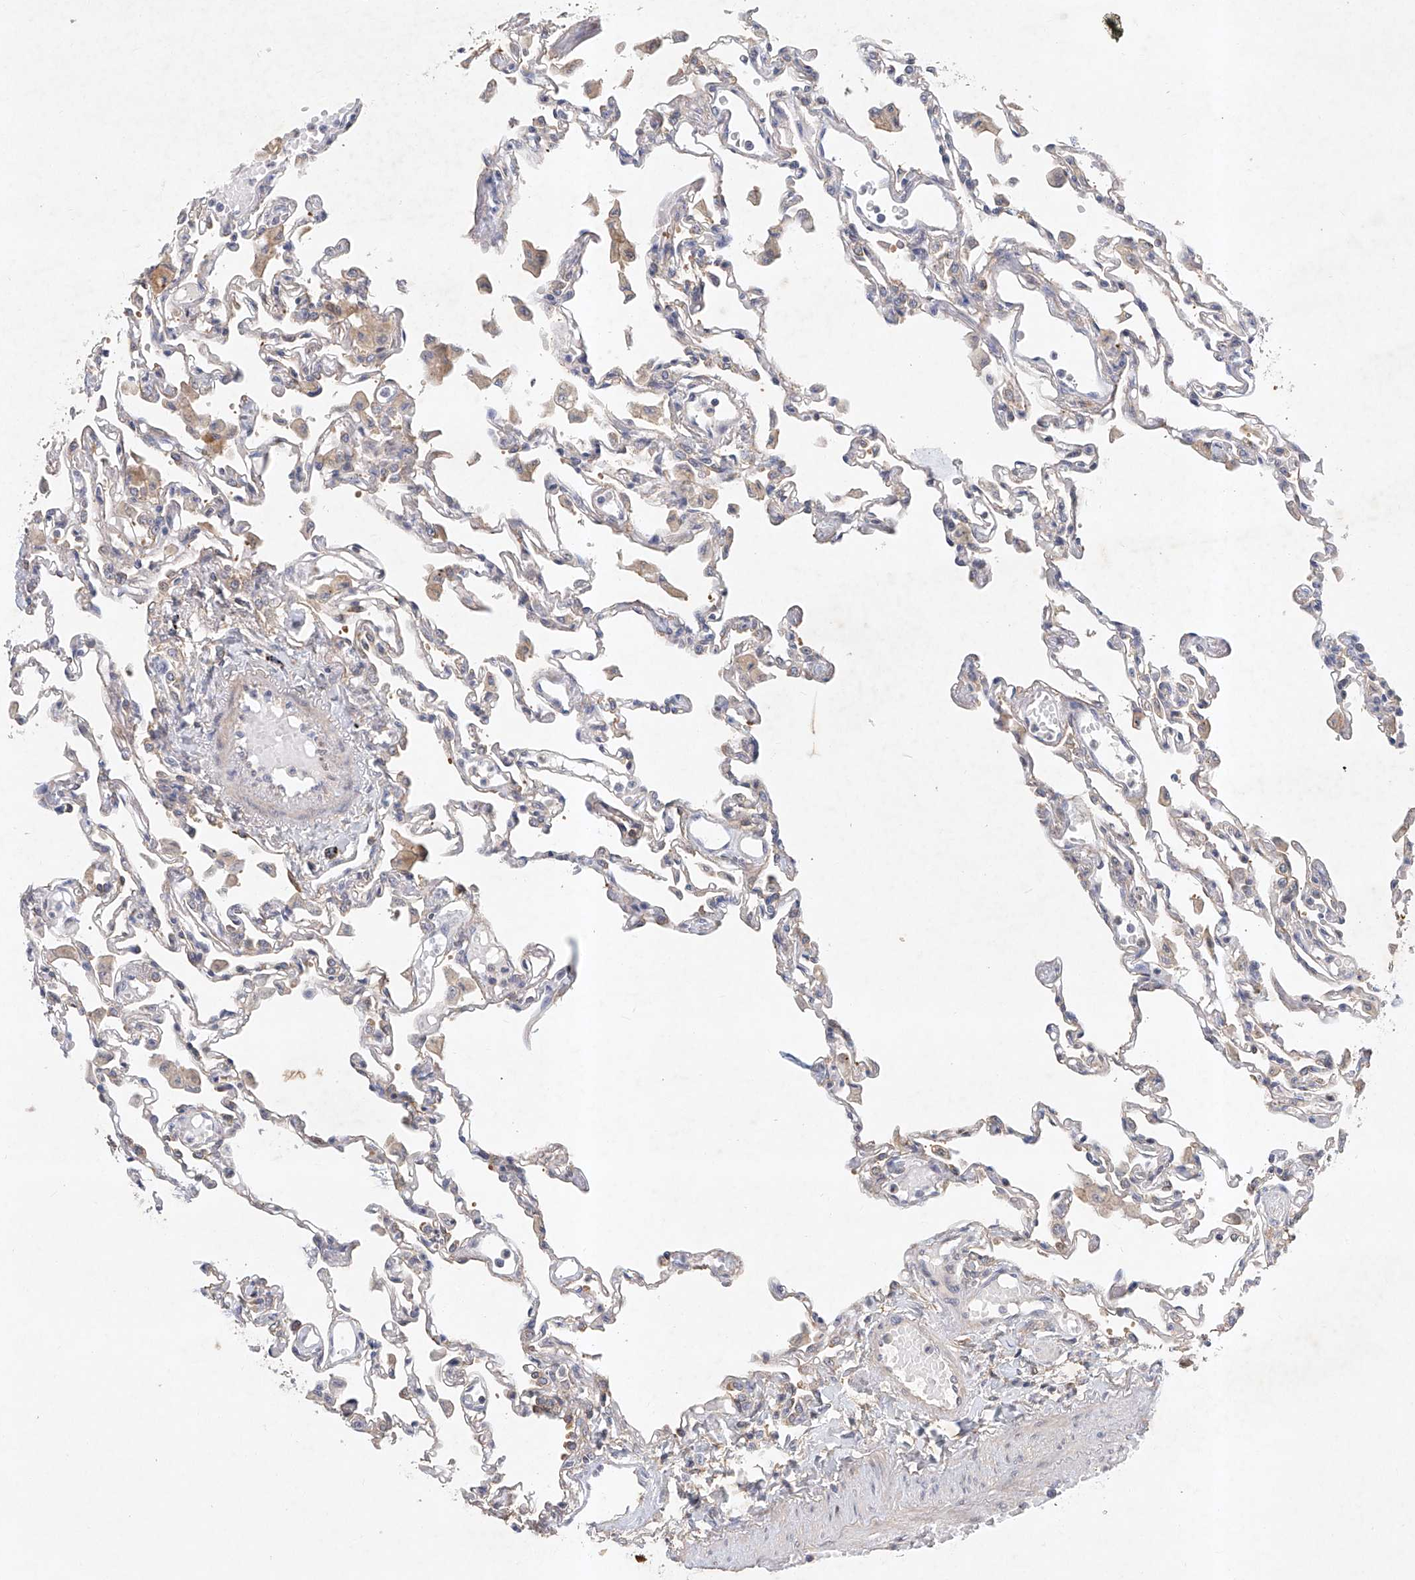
{"staining": {"intensity": "weak", "quantity": "<25%", "location": "cytoplasmic/membranous"}, "tissue": "lung", "cell_type": "Alveolar cells", "image_type": "normal", "snomed": [{"axis": "morphology", "description": "Normal tissue, NOS"}, {"axis": "topography", "description": "Bronchus"}, {"axis": "topography", "description": "Lung"}], "caption": "The histopathology image shows no significant expression in alveolar cells of lung.", "gene": "CARMIL1", "patient": {"sex": "female", "age": 49}}